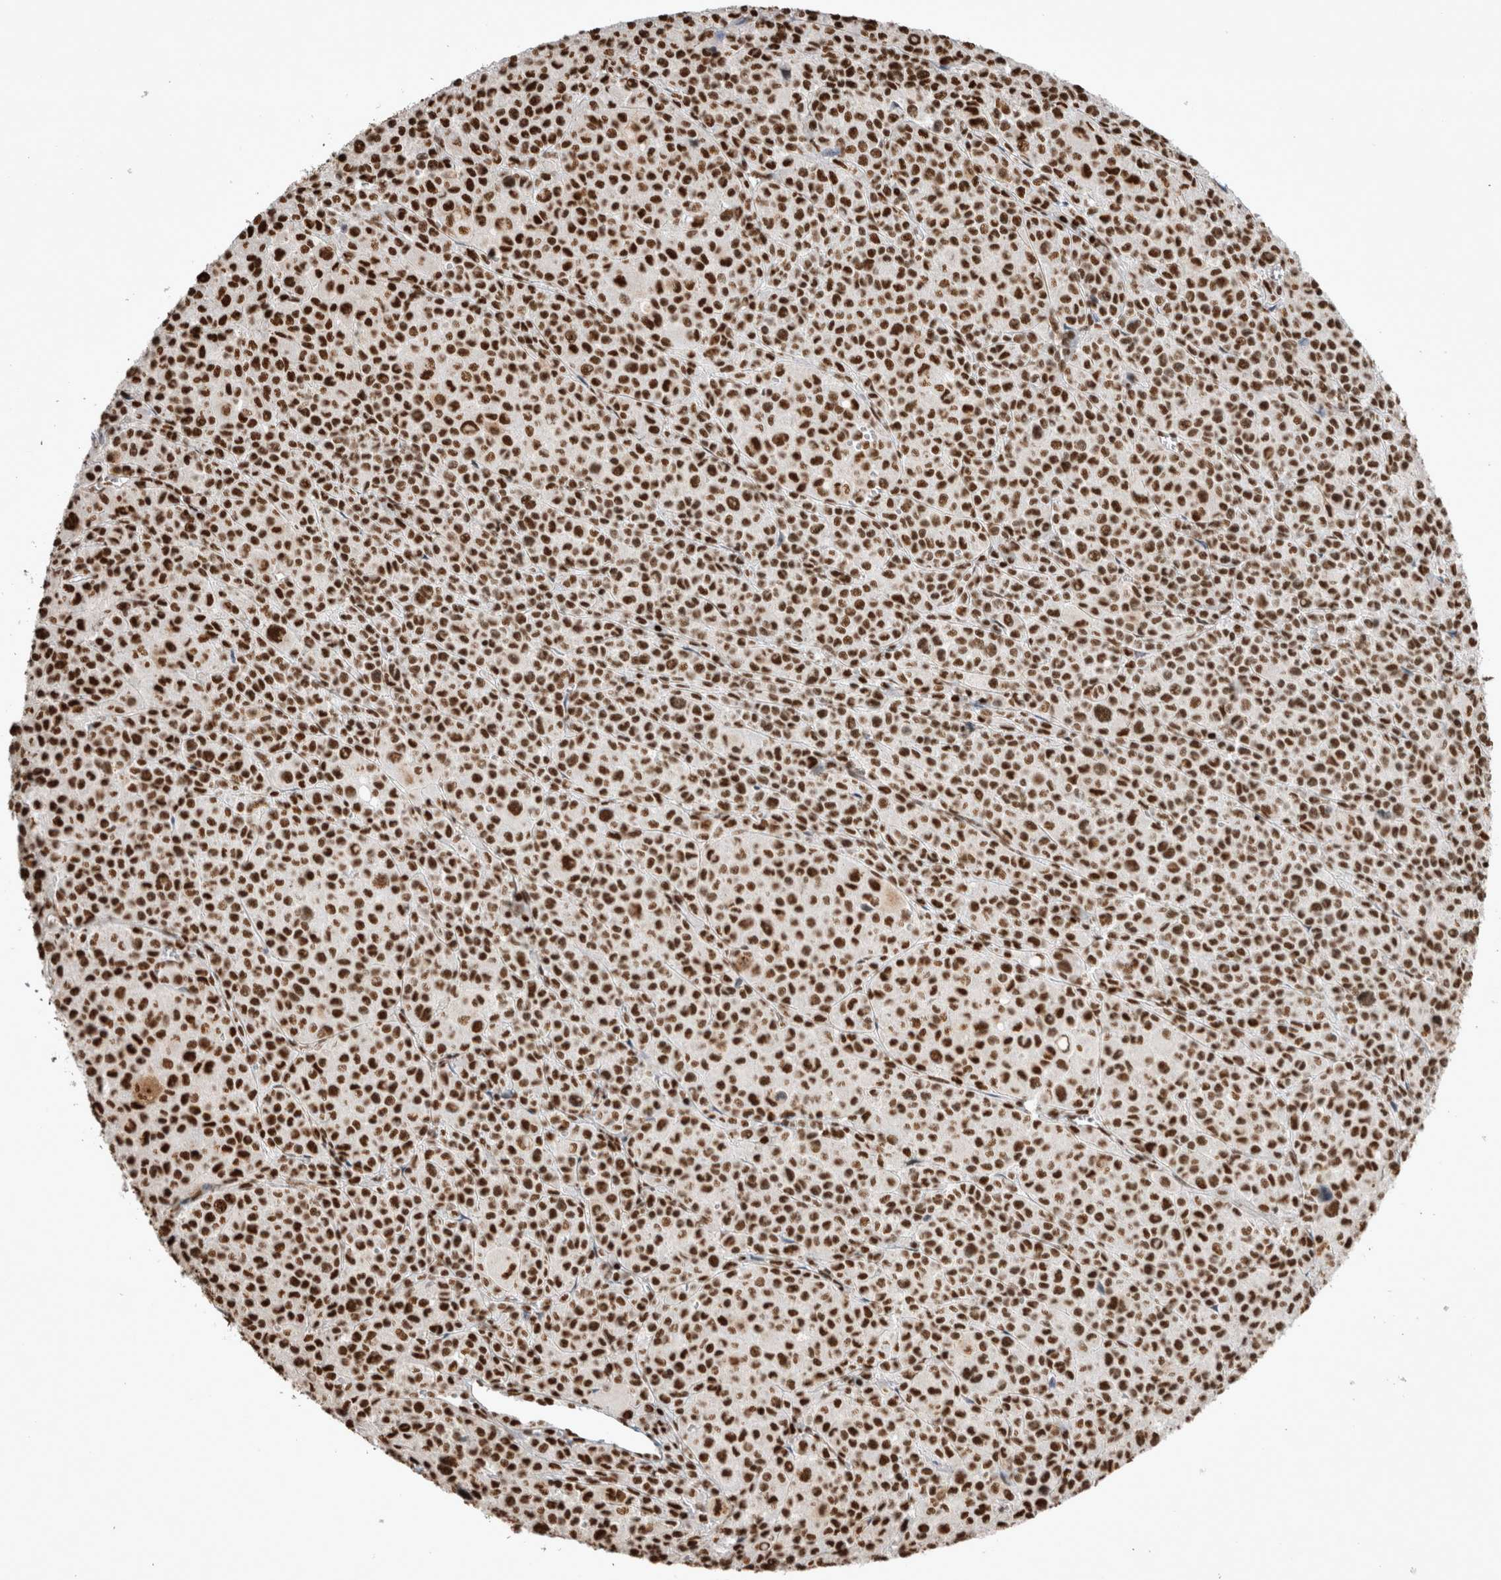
{"staining": {"intensity": "strong", "quantity": ">75%", "location": "nuclear"}, "tissue": "melanoma", "cell_type": "Tumor cells", "image_type": "cancer", "snomed": [{"axis": "morphology", "description": "Malignant melanoma, Metastatic site"}, {"axis": "topography", "description": "Skin"}], "caption": "Melanoma was stained to show a protein in brown. There is high levels of strong nuclear positivity in about >75% of tumor cells.", "gene": "EYA2", "patient": {"sex": "female", "age": 74}}